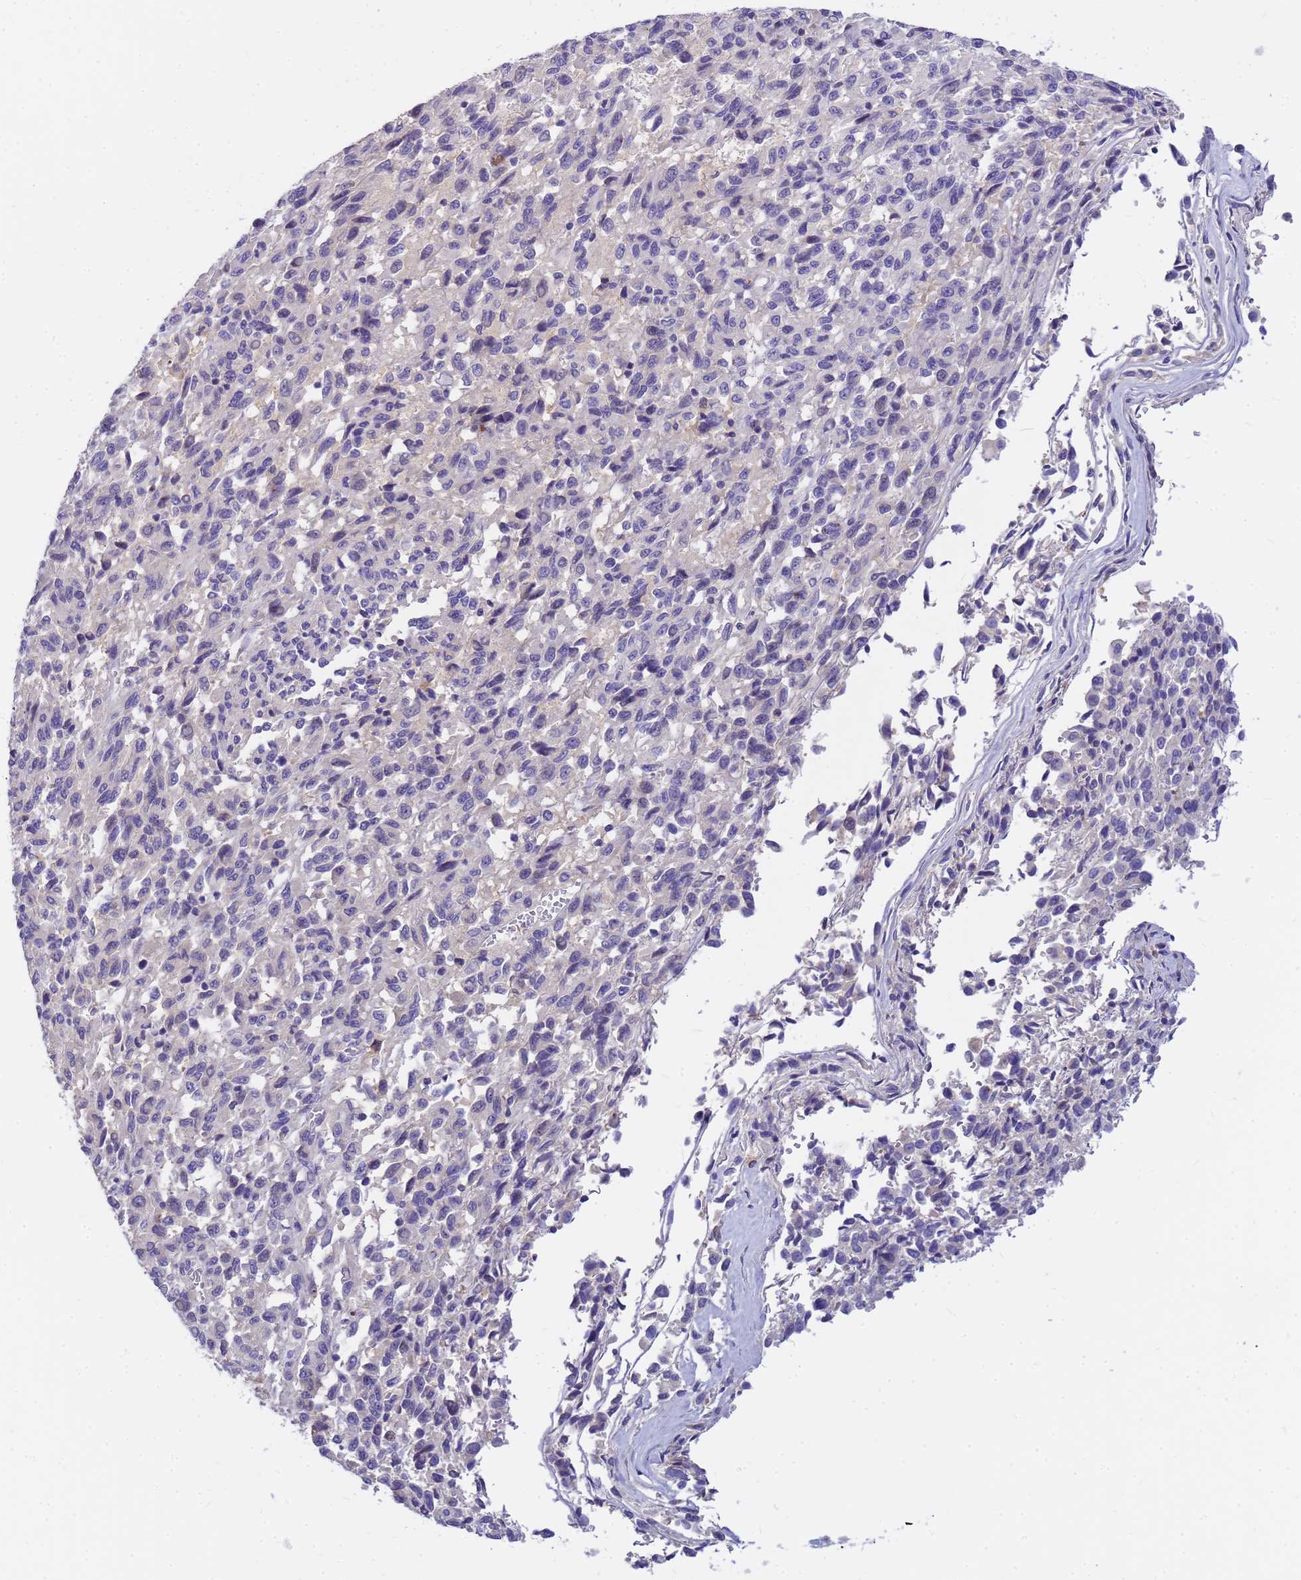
{"staining": {"intensity": "negative", "quantity": "none", "location": "none"}, "tissue": "melanoma", "cell_type": "Tumor cells", "image_type": "cancer", "snomed": [{"axis": "morphology", "description": "Malignant melanoma, Metastatic site"}, {"axis": "topography", "description": "Lung"}], "caption": "Immunohistochemistry (IHC) micrograph of human melanoma stained for a protein (brown), which exhibits no expression in tumor cells. (DAB (3,3'-diaminobenzidine) immunohistochemistry visualized using brightfield microscopy, high magnification).", "gene": "DPRX", "patient": {"sex": "male", "age": 64}}